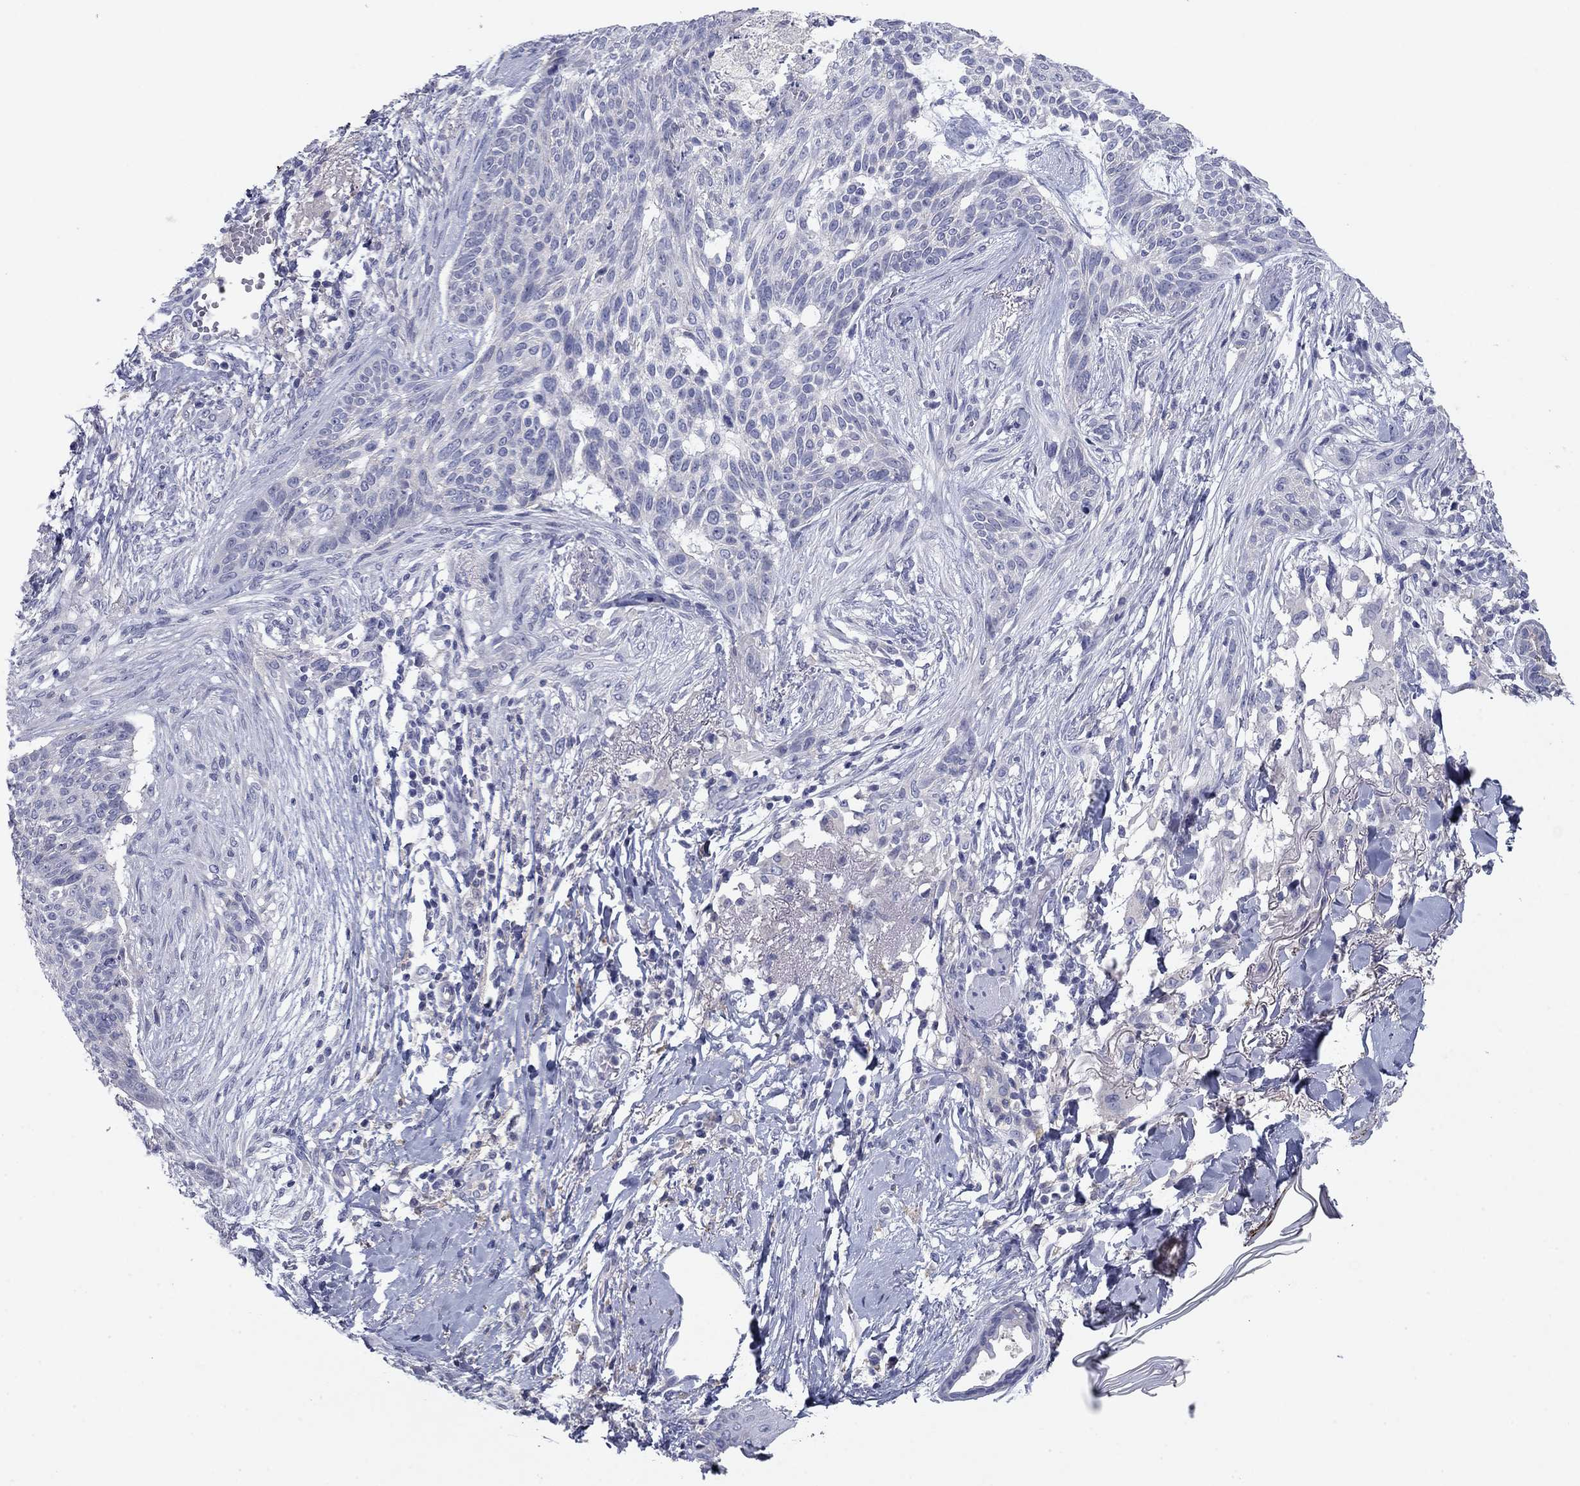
{"staining": {"intensity": "negative", "quantity": "none", "location": "none"}, "tissue": "skin cancer", "cell_type": "Tumor cells", "image_type": "cancer", "snomed": [{"axis": "morphology", "description": "Normal tissue, NOS"}, {"axis": "morphology", "description": "Basal cell carcinoma"}, {"axis": "topography", "description": "Skin"}], "caption": "A high-resolution photomicrograph shows immunohistochemistry (IHC) staining of skin cancer (basal cell carcinoma), which reveals no significant expression in tumor cells.", "gene": "CNTNAP4", "patient": {"sex": "male", "age": 84}}